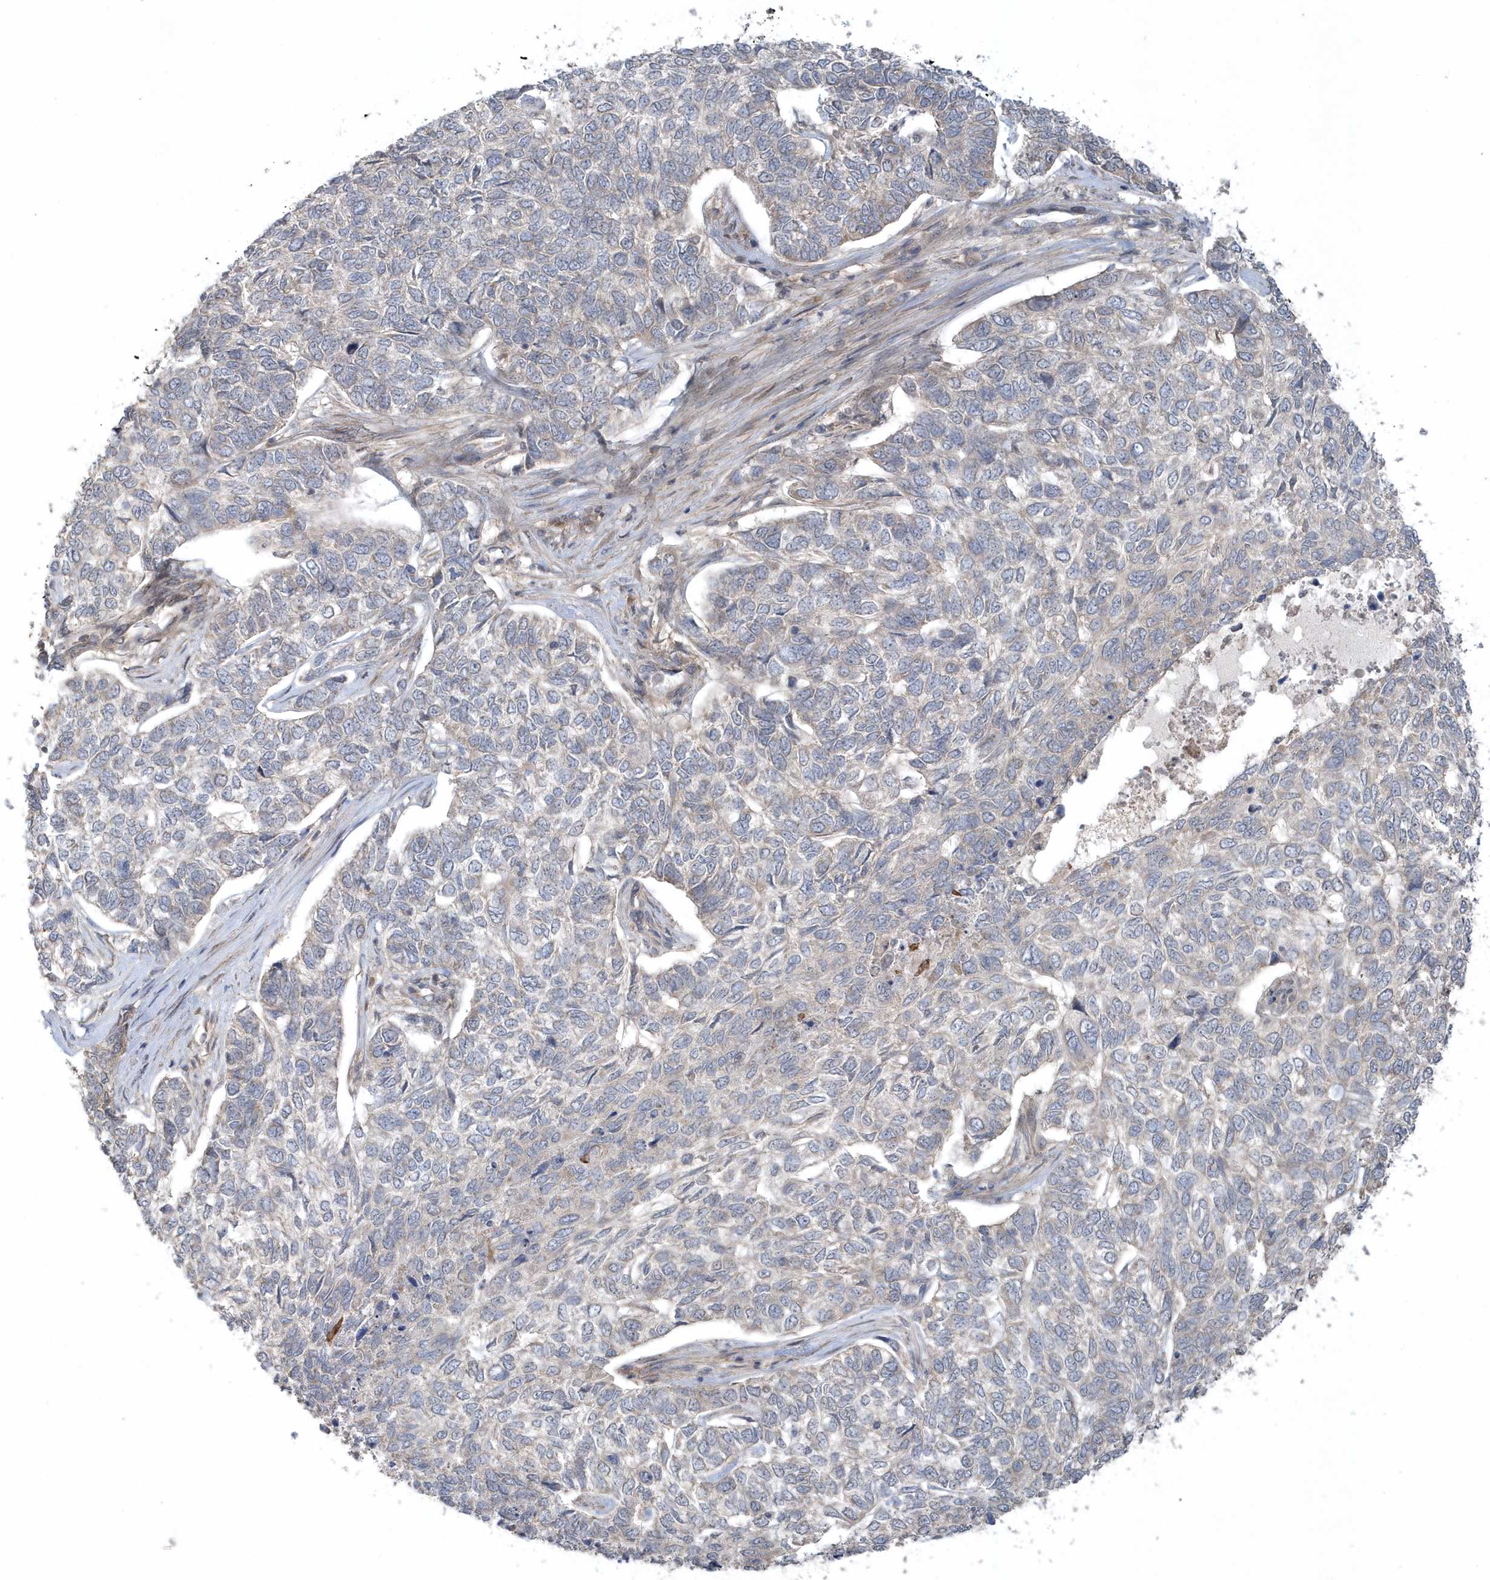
{"staining": {"intensity": "negative", "quantity": "none", "location": "none"}, "tissue": "skin cancer", "cell_type": "Tumor cells", "image_type": "cancer", "snomed": [{"axis": "morphology", "description": "Basal cell carcinoma"}, {"axis": "topography", "description": "Skin"}], "caption": "Skin cancer stained for a protein using IHC demonstrates no positivity tumor cells.", "gene": "THG1L", "patient": {"sex": "female", "age": 65}}